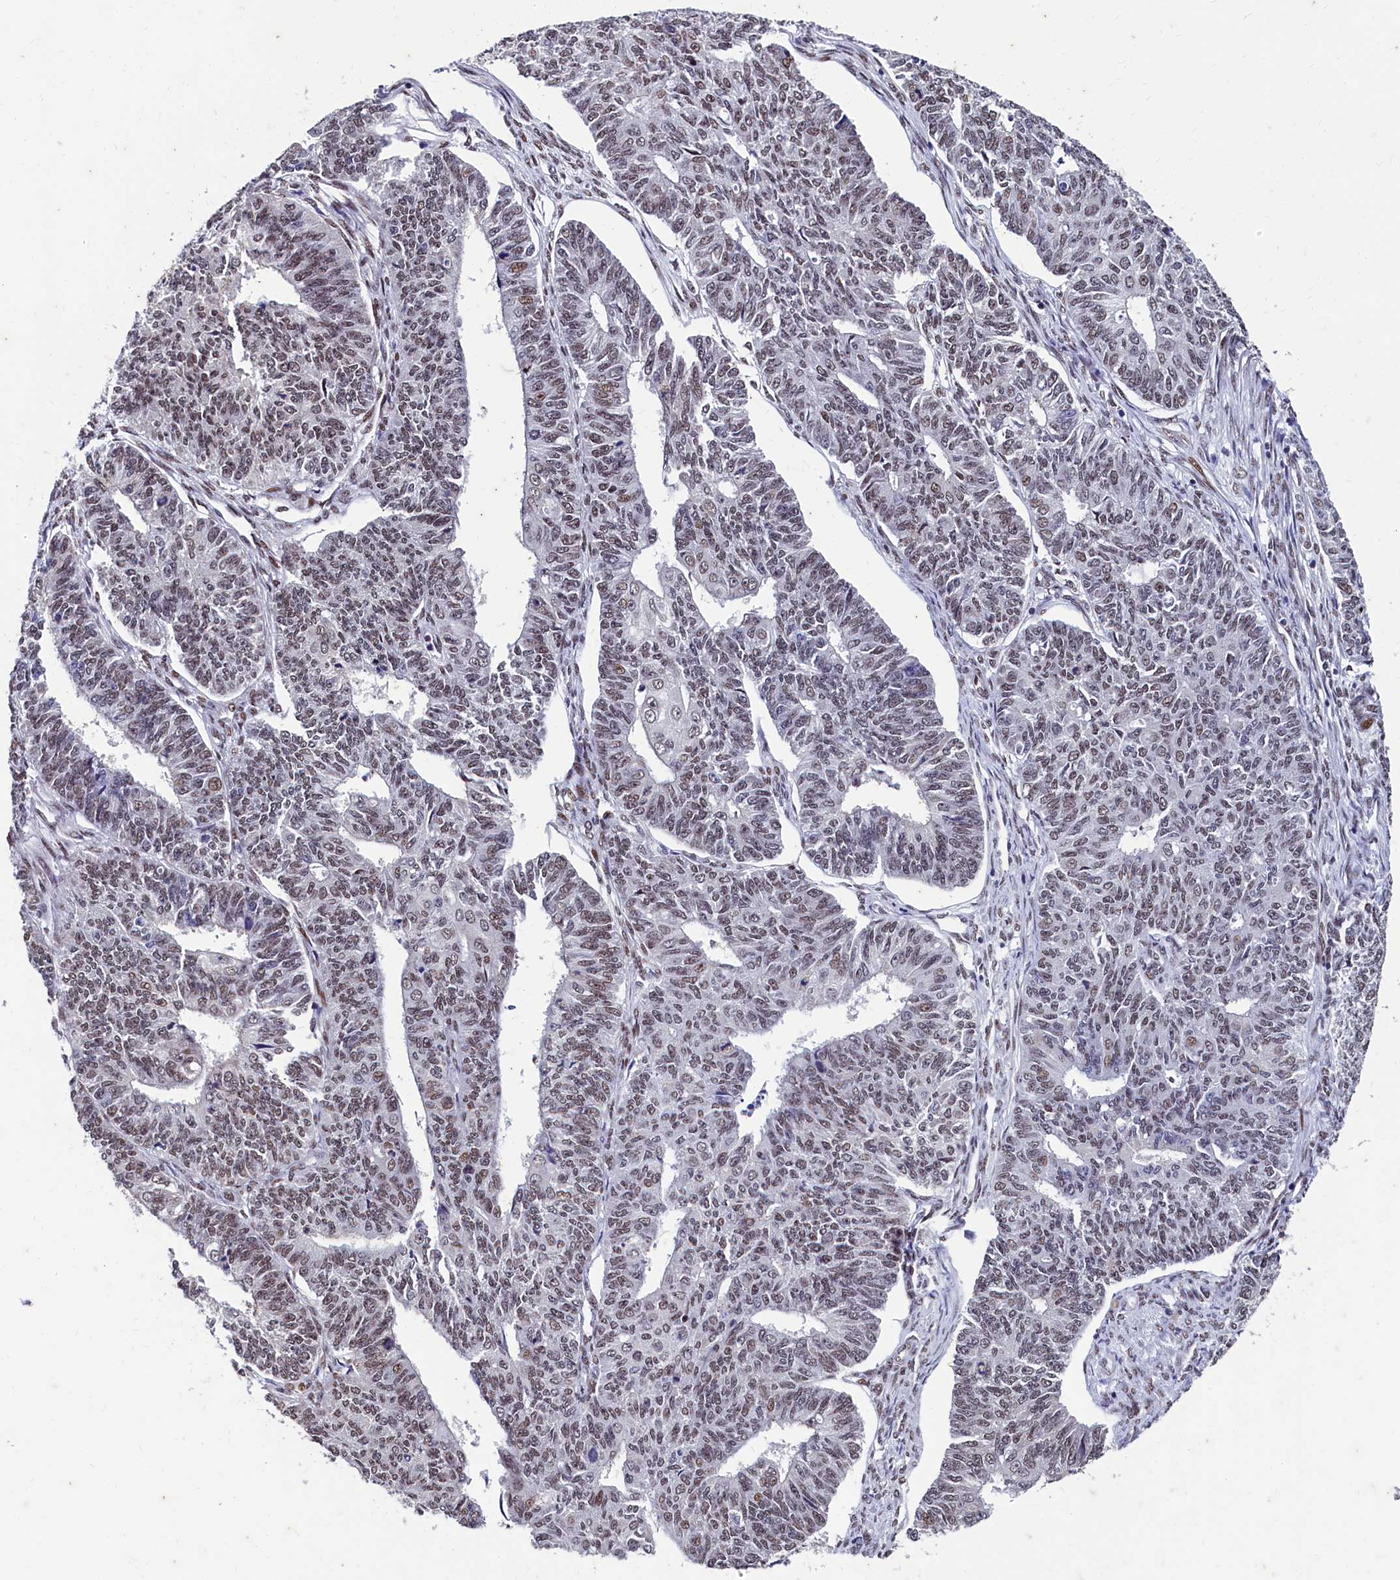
{"staining": {"intensity": "weak", "quantity": "25%-75%", "location": "nuclear"}, "tissue": "endometrial cancer", "cell_type": "Tumor cells", "image_type": "cancer", "snomed": [{"axis": "morphology", "description": "Adenocarcinoma, NOS"}, {"axis": "topography", "description": "Endometrium"}], "caption": "Brown immunohistochemical staining in human adenocarcinoma (endometrial) reveals weak nuclear positivity in approximately 25%-75% of tumor cells. (brown staining indicates protein expression, while blue staining denotes nuclei).", "gene": "CPSF7", "patient": {"sex": "female", "age": 32}}